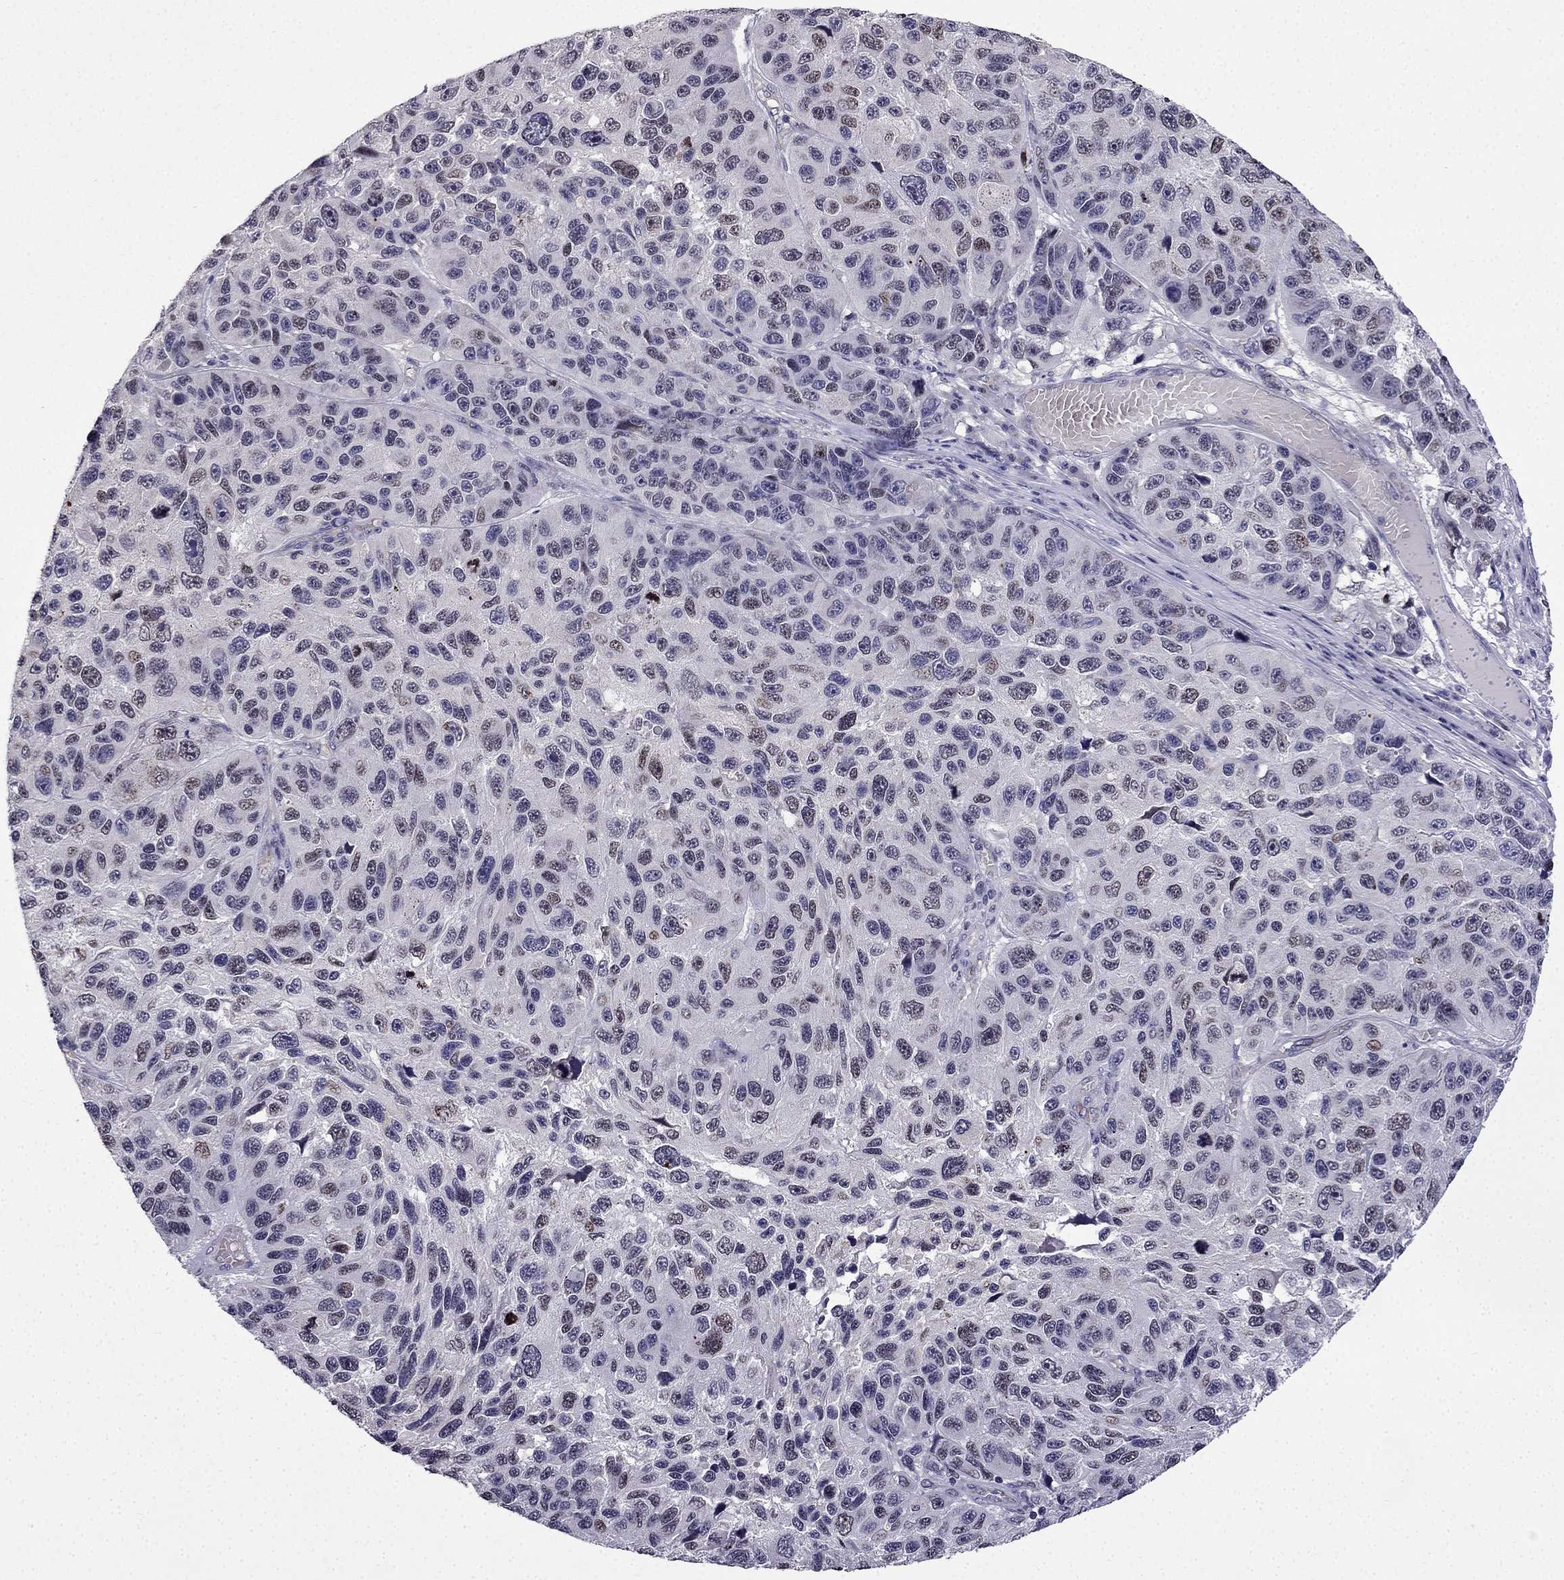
{"staining": {"intensity": "negative", "quantity": "none", "location": "none"}, "tissue": "melanoma", "cell_type": "Tumor cells", "image_type": "cancer", "snomed": [{"axis": "morphology", "description": "Malignant melanoma, NOS"}, {"axis": "topography", "description": "Skin"}], "caption": "High power microscopy histopathology image of an IHC histopathology image of melanoma, revealing no significant staining in tumor cells.", "gene": "SLC6A2", "patient": {"sex": "male", "age": 53}}